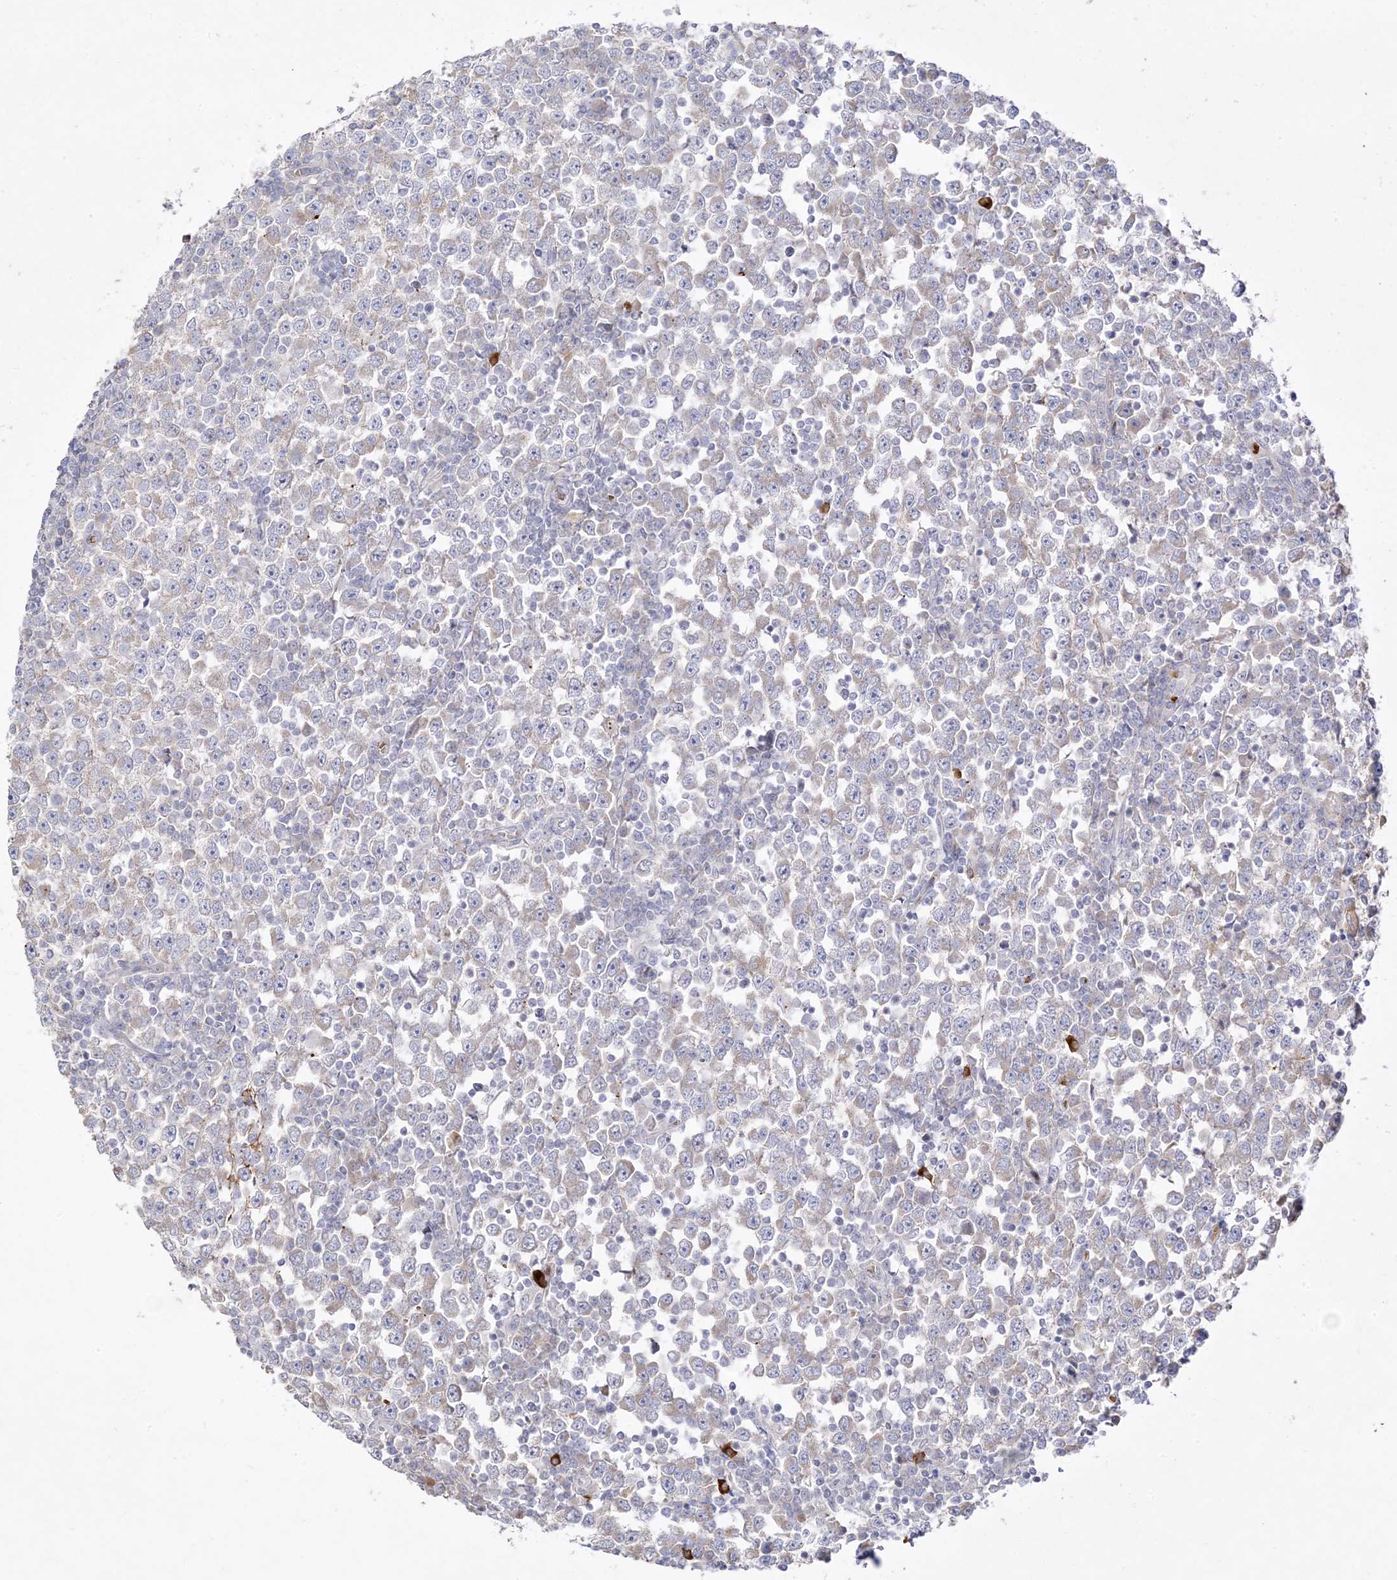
{"staining": {"intensity": "weak", "quantity": "<25%", "location": "cytoplasmic/membranous"}, "tissue": "testis cancer", "cell_type": "Tumor cells", "image_type": "cancer", "snomed": [{"axis": "morphology", "description": "Seminoma, NOS"}, {"axis": "topography", "description": "Testis"}], "caption": "Testis seminoma stained for a protein using immunohistochemistry (IHC) shows no staining tumor cells.", "gene": "TRANK1", "patient": {"sex": "male", "age": 65}}